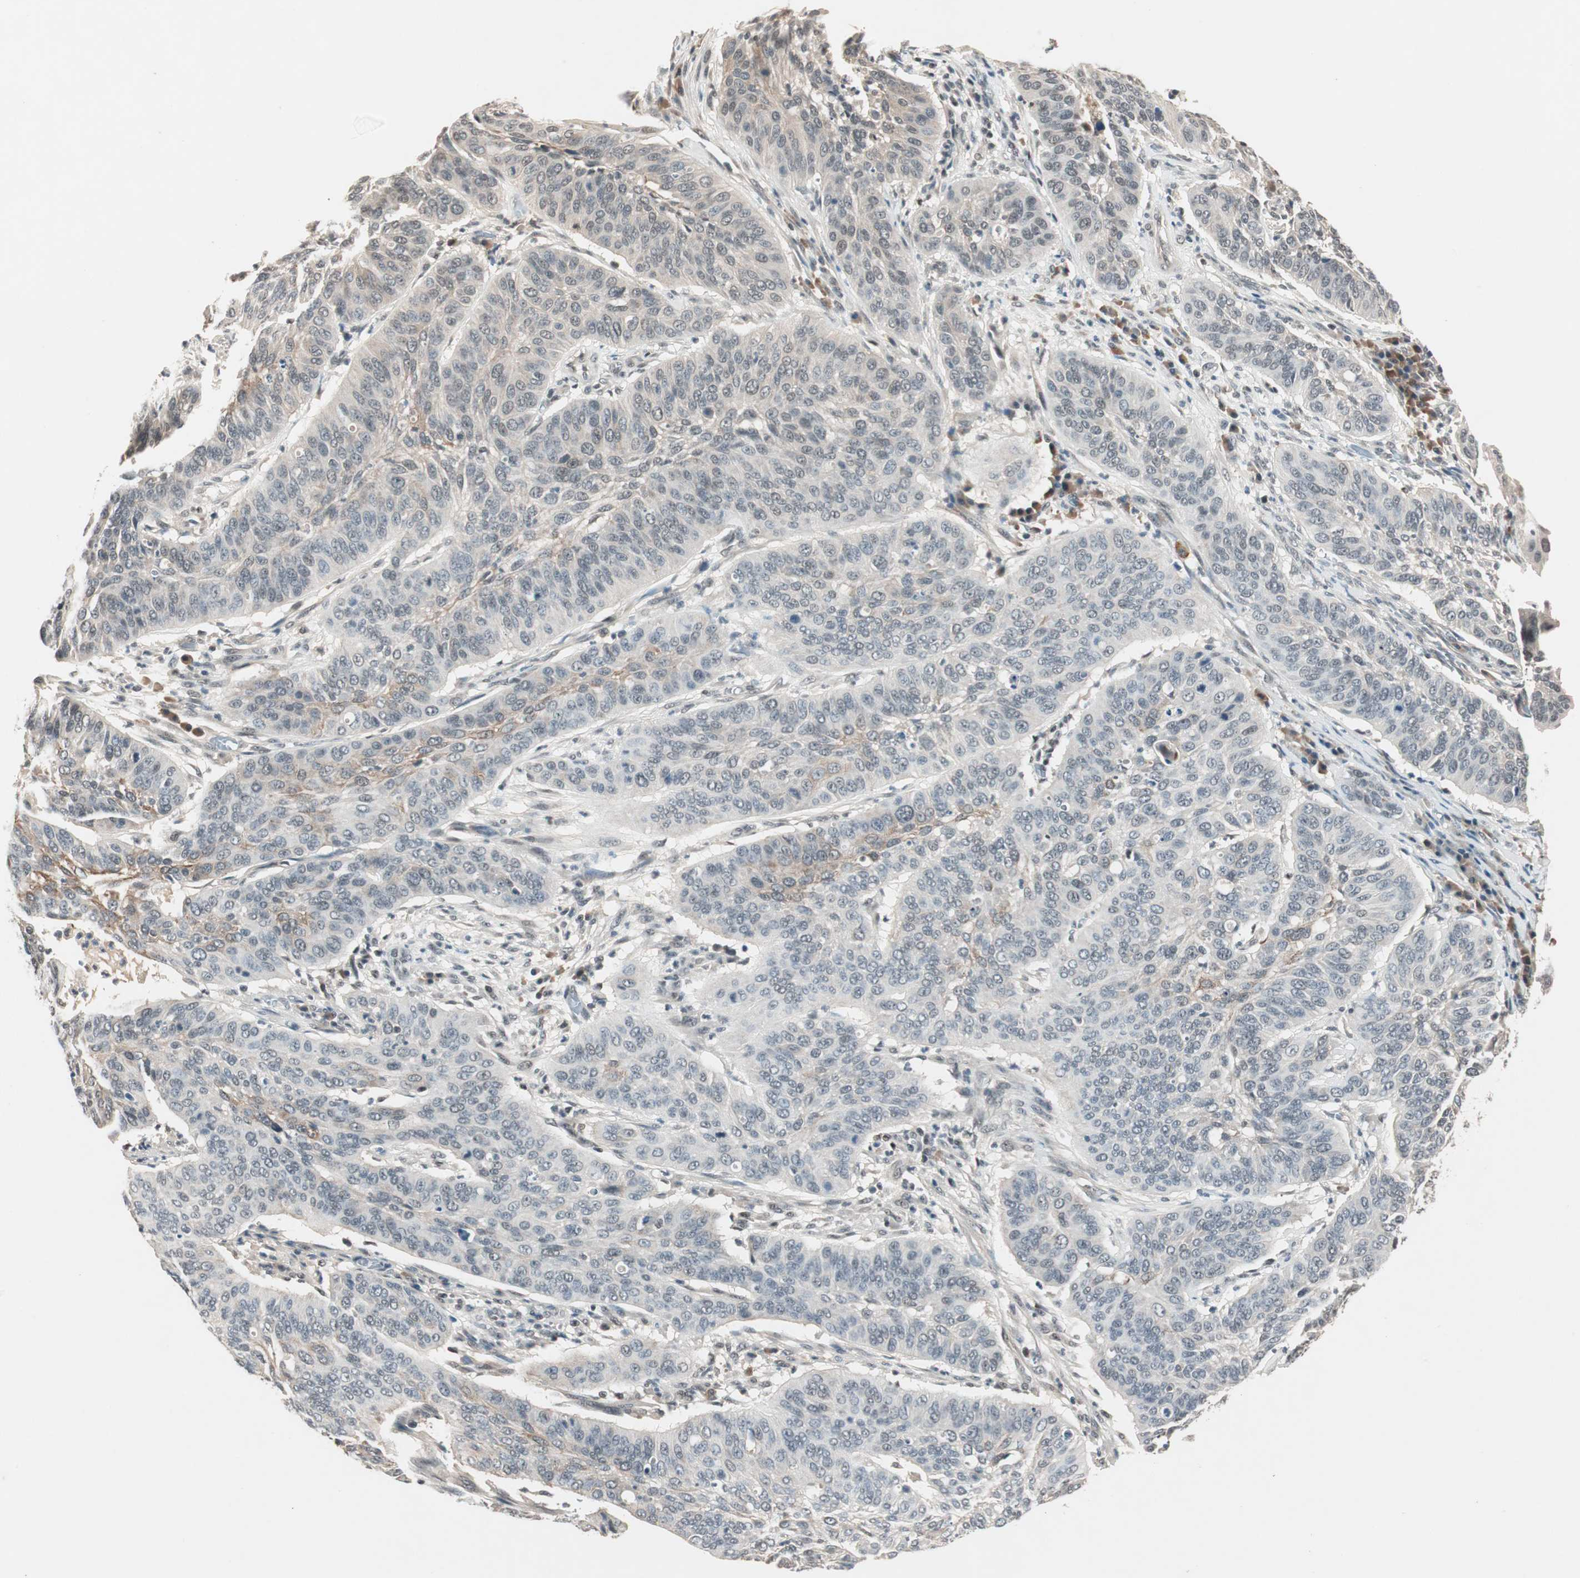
{"staining": {"intensity": "weak", "quantity": "<25%", "location": "nuclear"}, "tissue": "cervical cancer", "cell_type": "Tumor cells", "image_type": "cancer", "snomed": [{"axis": "morphology", "description": "Squamous cell carcinoma, NOS"}, {"axis": "topography", "description": "Cervix"}], "caption": "There is no significant staining in tumor cells of squamous cell carcinoma (cervical).", "gene": "NFRKB", "patient": {"sex": "female", "age": 39}}